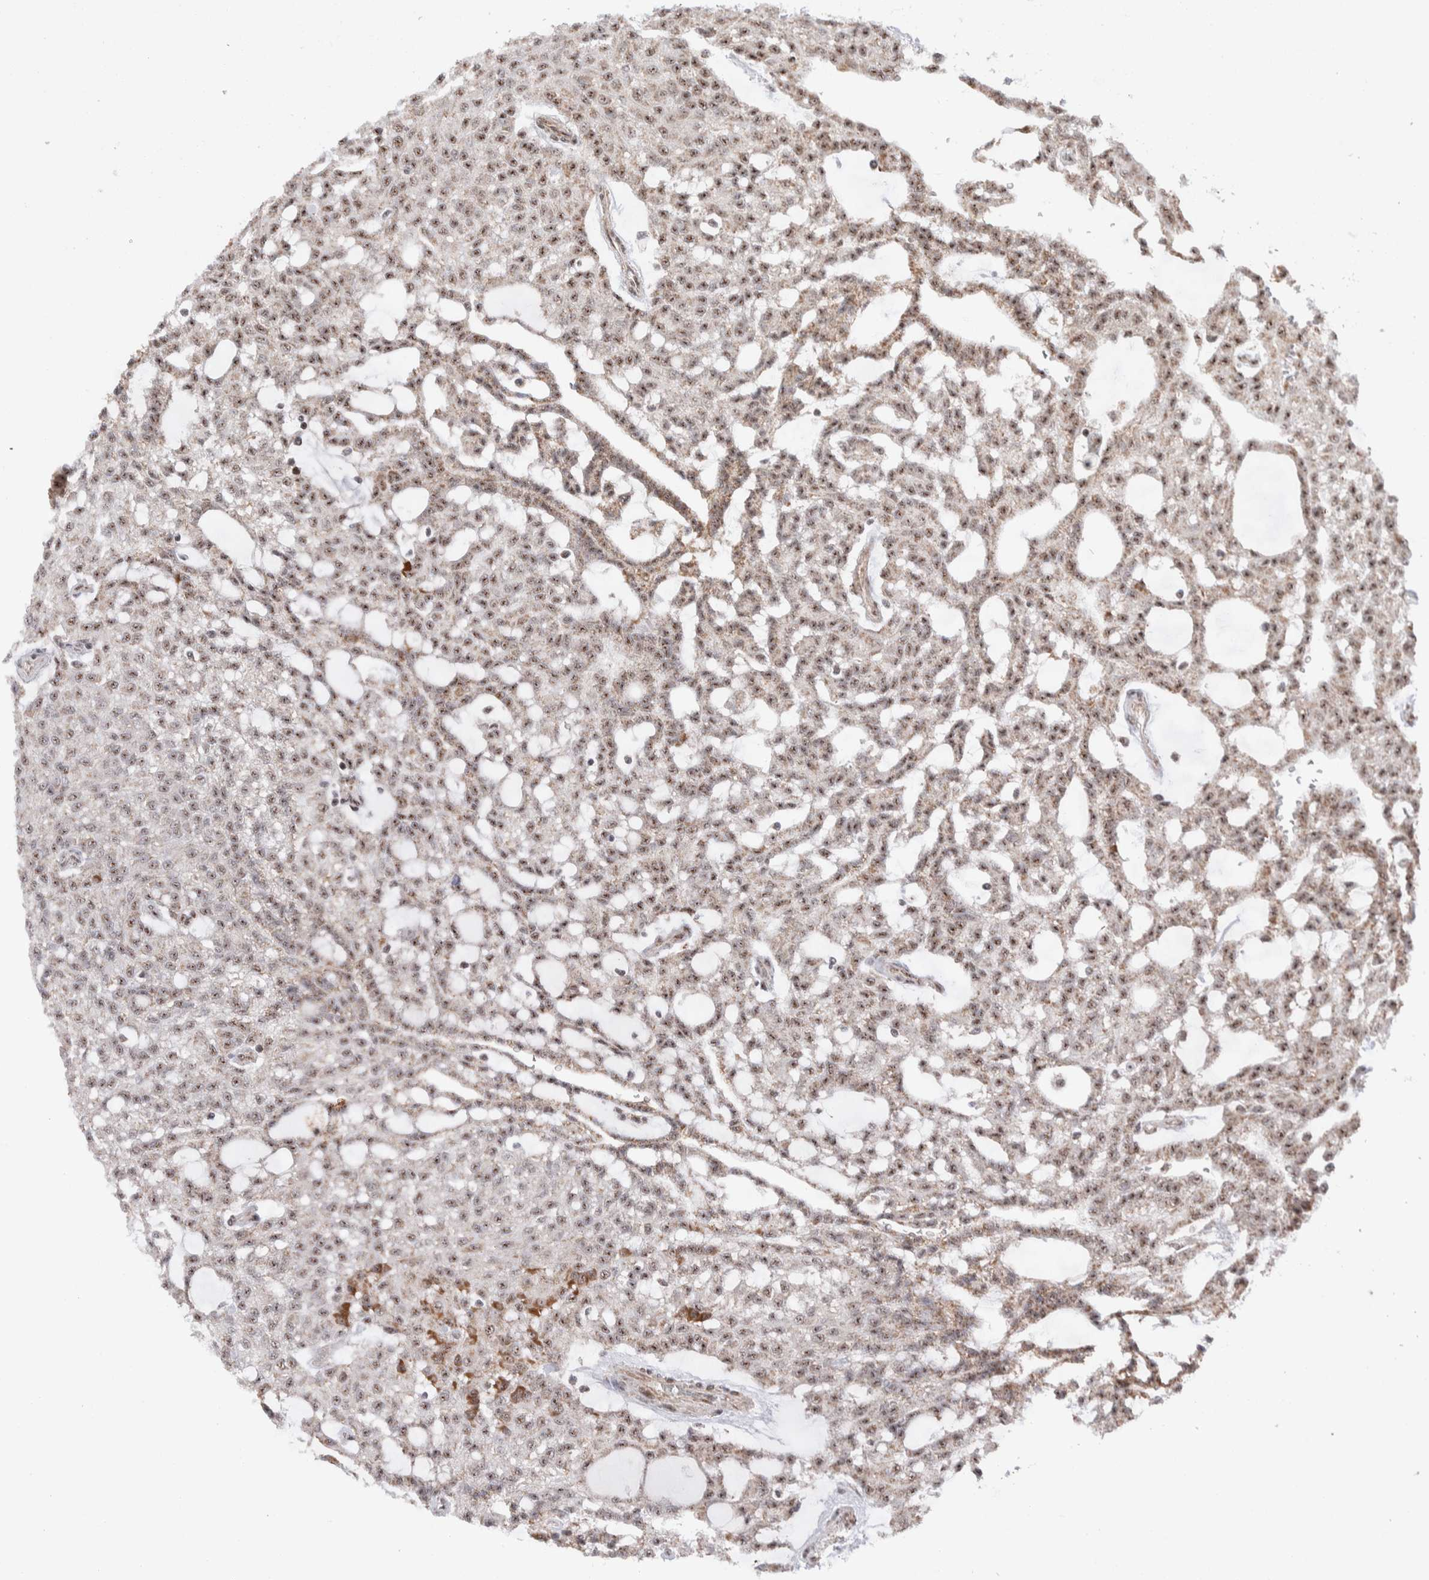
{"staining": {"intensity": "moderate", "quantity": ">75%", "location": "nuclear"}, "tissue": "renal cancer", "cell_type": "Tumor cells", "image_type": "cancer", "snomed": [{"axis": "morphology", "description": "Adenocarcinoma, NOS"}, {"axis": "topography", "description": "Kidney"}], "caption": "A high-resolution photomicrograph shows immunohistochemistry (IHC) staining of renal cancer, which demonstrates moderate nuclear staining in approximately >75% of tumor cells.", "gene": "ZNF695", "patient": {"sex": "male", "age": 63}}